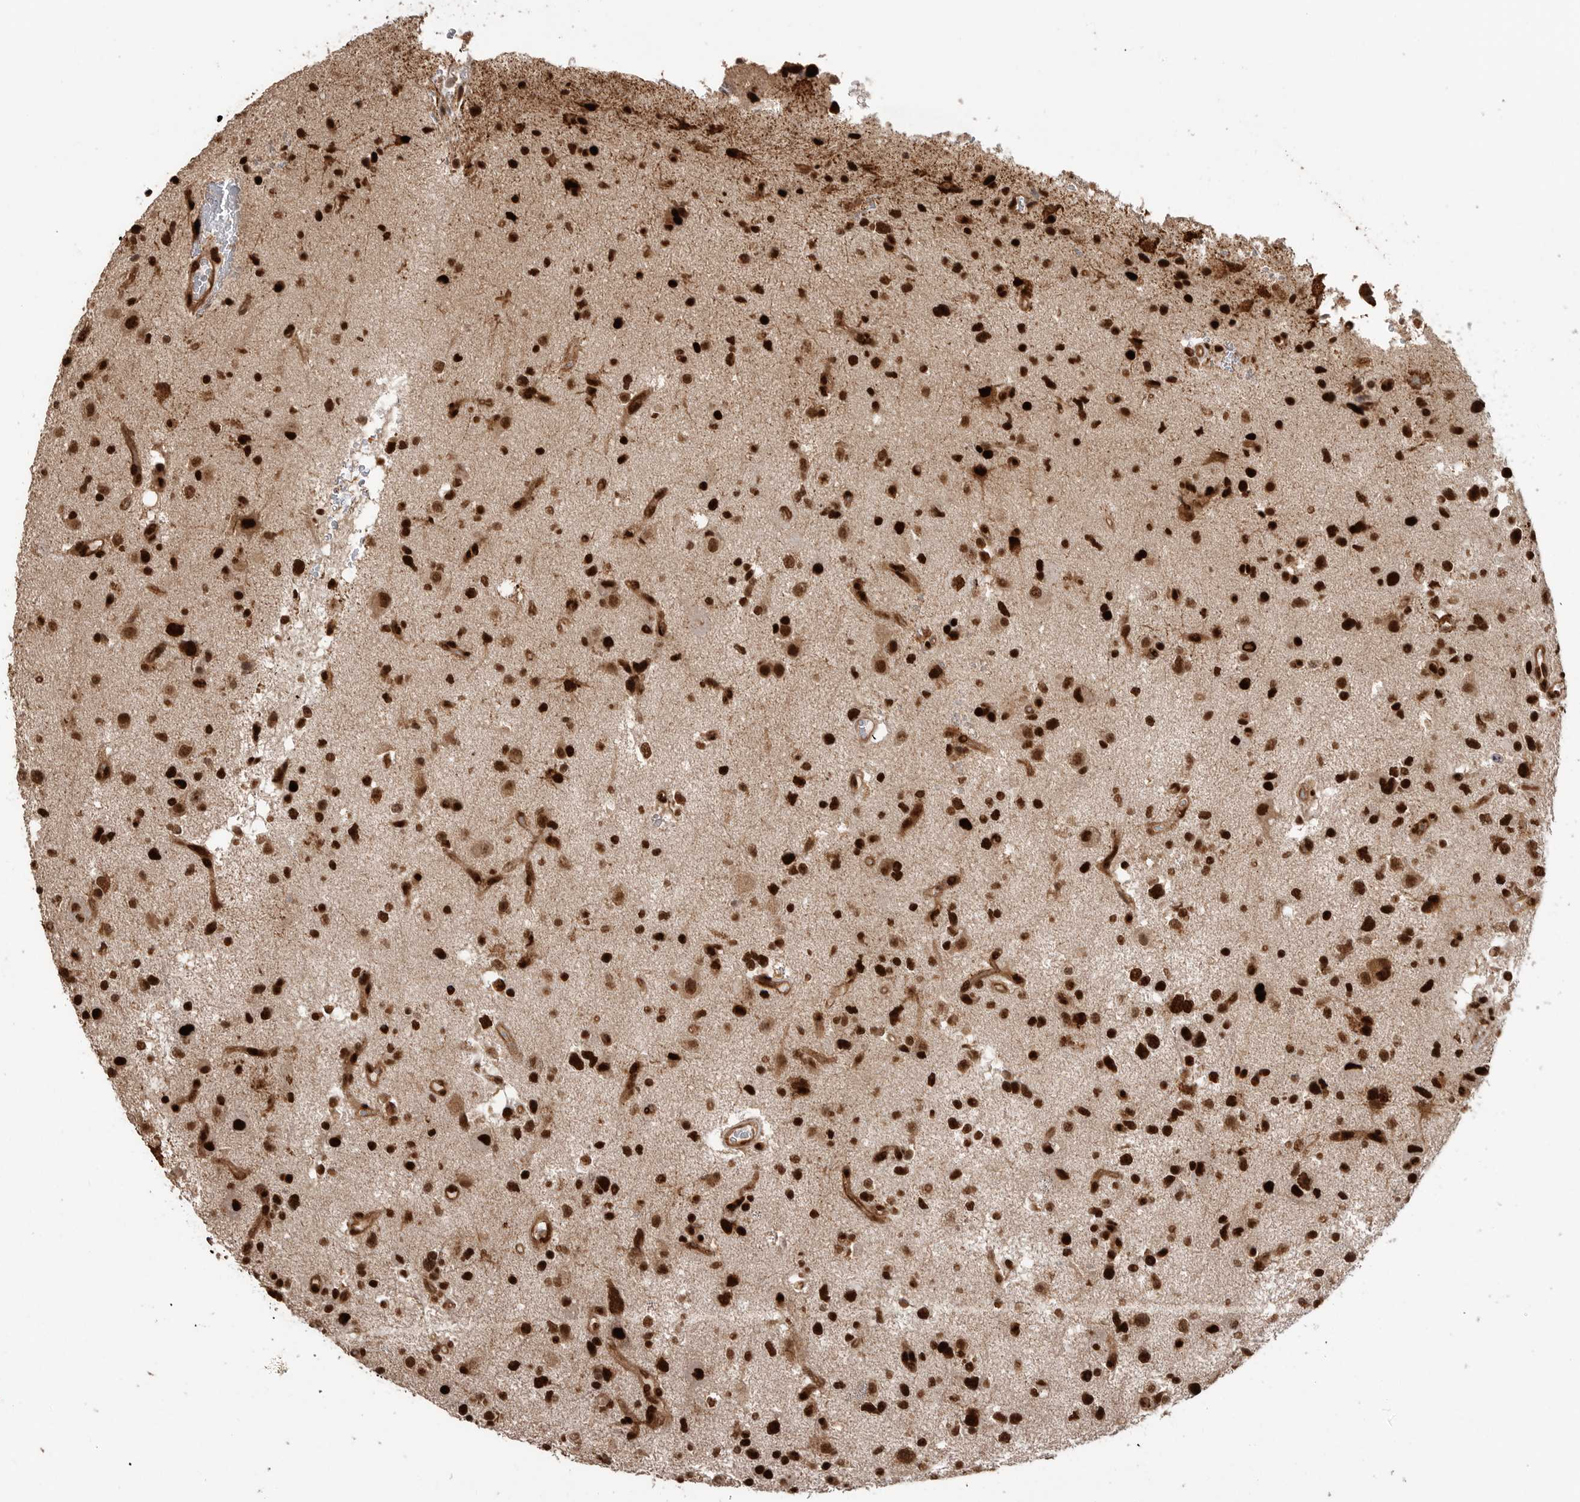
{"staining": {"intensity": "strong", "quantity": ">75%", "location": "nuclear"}, "tissue": "glioma", "cell_type": "Tumor cells", "image_type": "cancer", "snomed": [{"axis": "morphology", "description": "Glioma, malignant, High grade"}, {"axis": "topography", "description": "Brain"}], "caption": "A histopathology image of human high-grade glioma (malignant) stained for a protein shows strong nuclear brown staining in tumor cells.", "gene": "PPP1R8", "patient": {"sex": "male", "age": 33}}